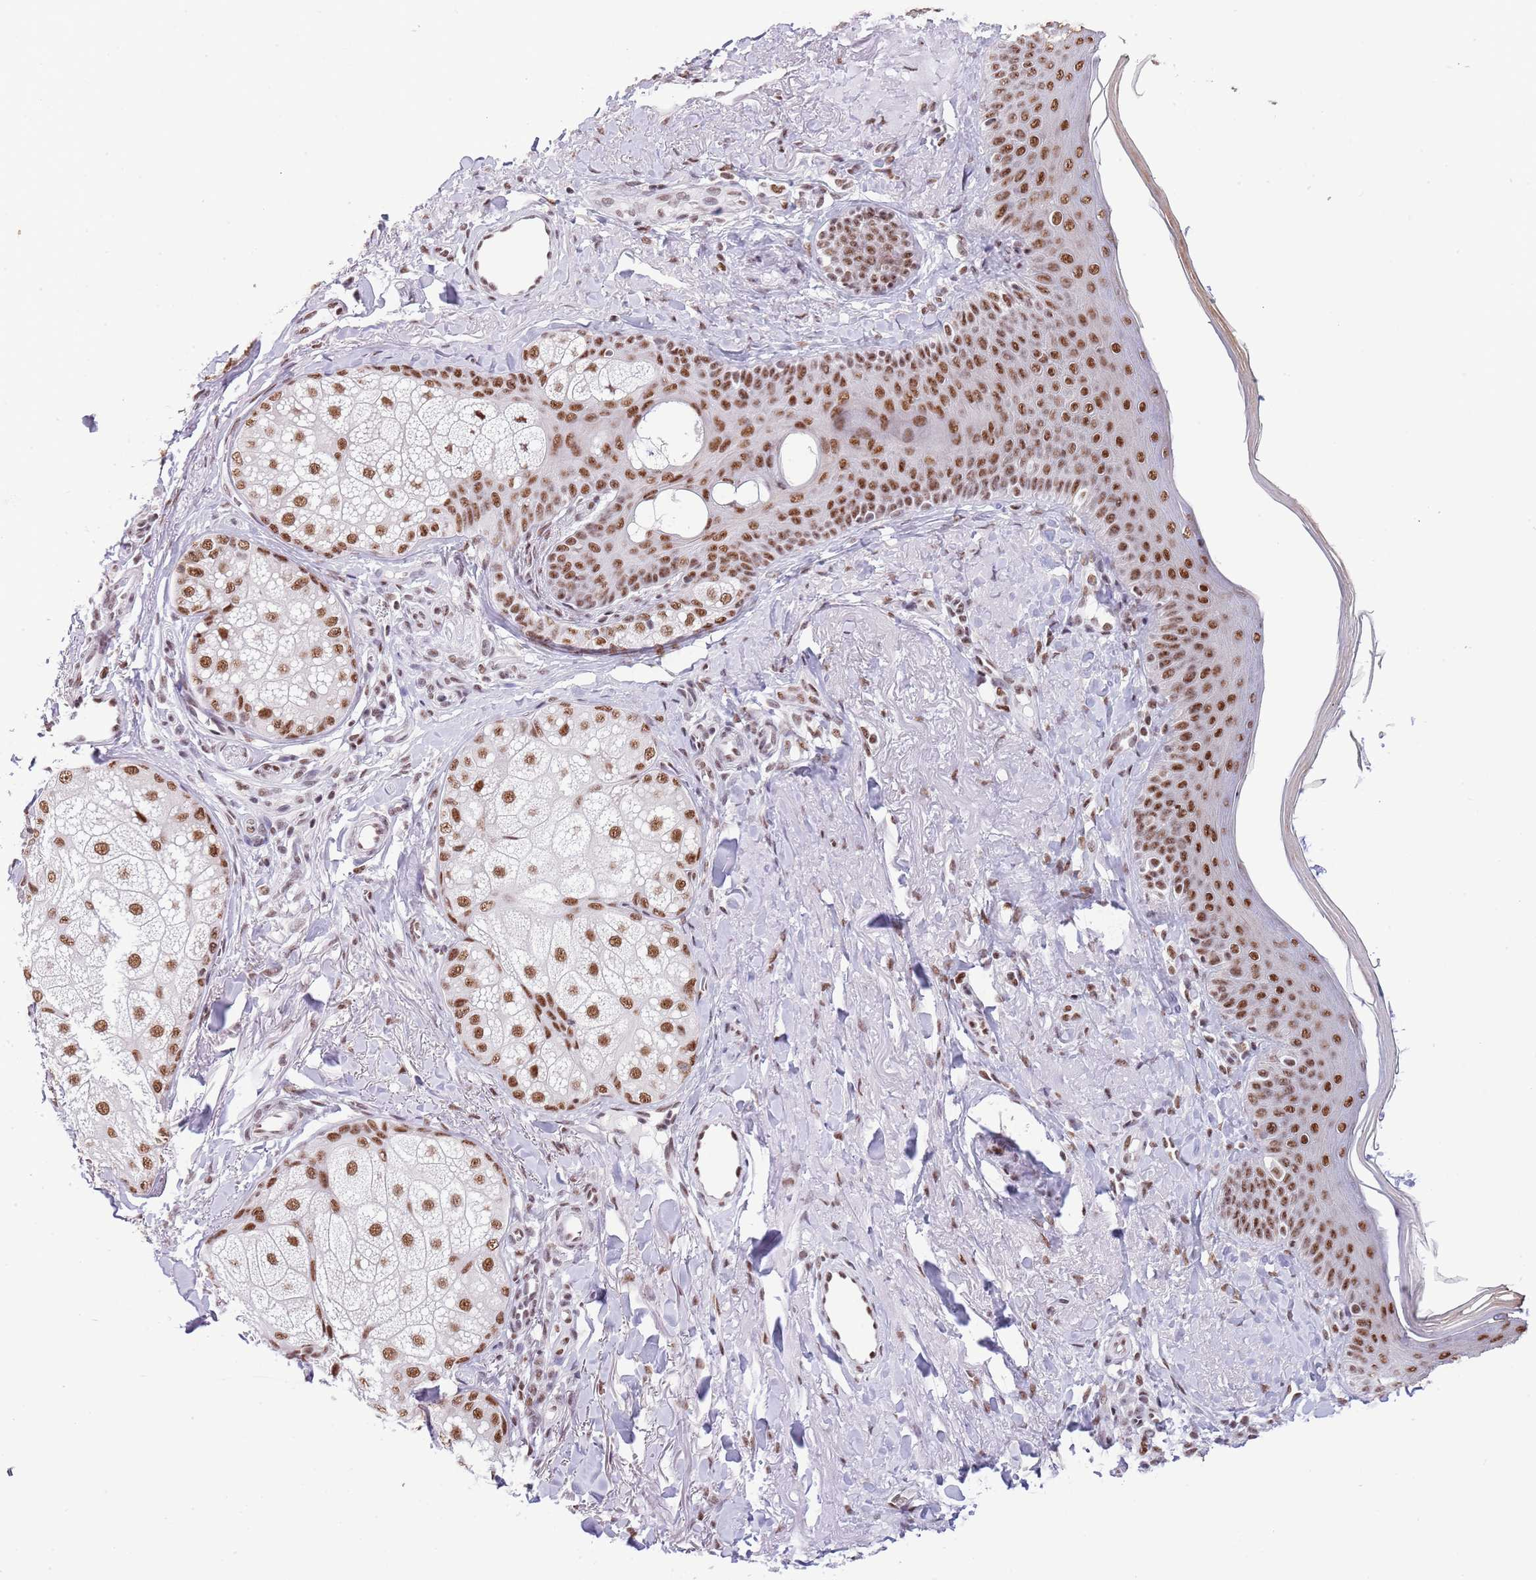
{"staining": {"intensity": "moderate", "quantity": ">75%", "location": "nuclear"}, "tissue": "skin", "cell_type": "Fibroblasts", "image_type": "normal", "snomed": [{"axis": "morphology", "description": "Normal tissue, NOS"}, {"axis": "topography", "description": "Skin"}], "caption": "IHC histopathology image of unremarkable skin stained for a protein (brown), which shows medium levels of moderate nuclear staining in approximately >75% of fibroblasts.", "gene": "SF3A2", "patient": {"sex": "male", "age": 57}}